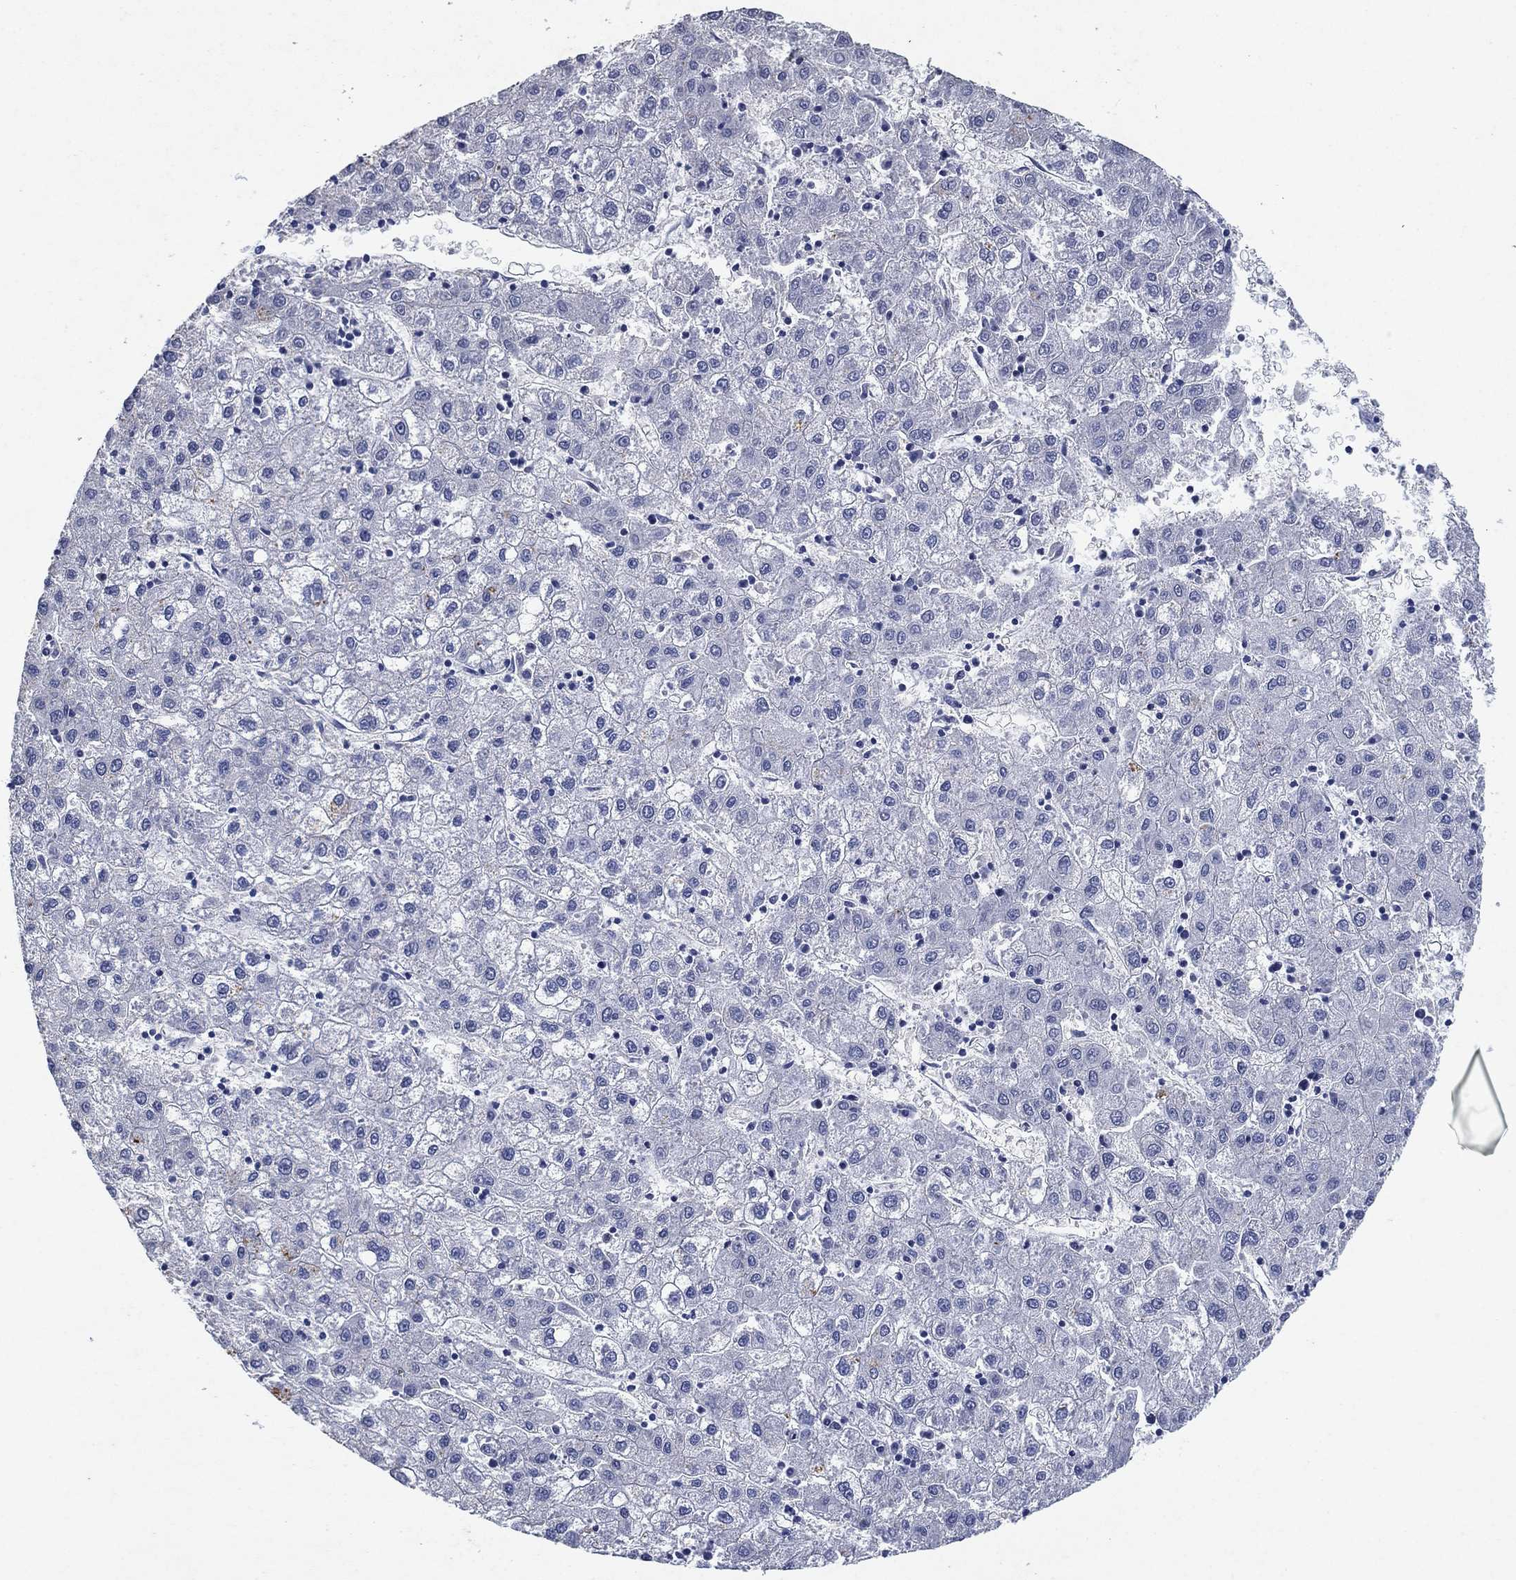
{"staining": {"intensity": "negative", "quantity": "none", "location": "none"}, "tissue": "liver cancer", "cell_type": "Tumor cells", "image_type": "cancer", "snomed": [{"axis": "morphology", "description": "Carcinoma, Hepatocellular, NOS"}, {"axis": "topography", "description": "Liver"}], "caption": "Immunohistochemistry (IHC) micrograph of neoplastic tissue: human hepatocellular carcinoma (liver) stained with DAB (3,3'-diaminobenzidine) reveals no significant protein staining in tumor cells.", "gene": "FSCN2", "patient": {"sex": "male", "age": 72}}